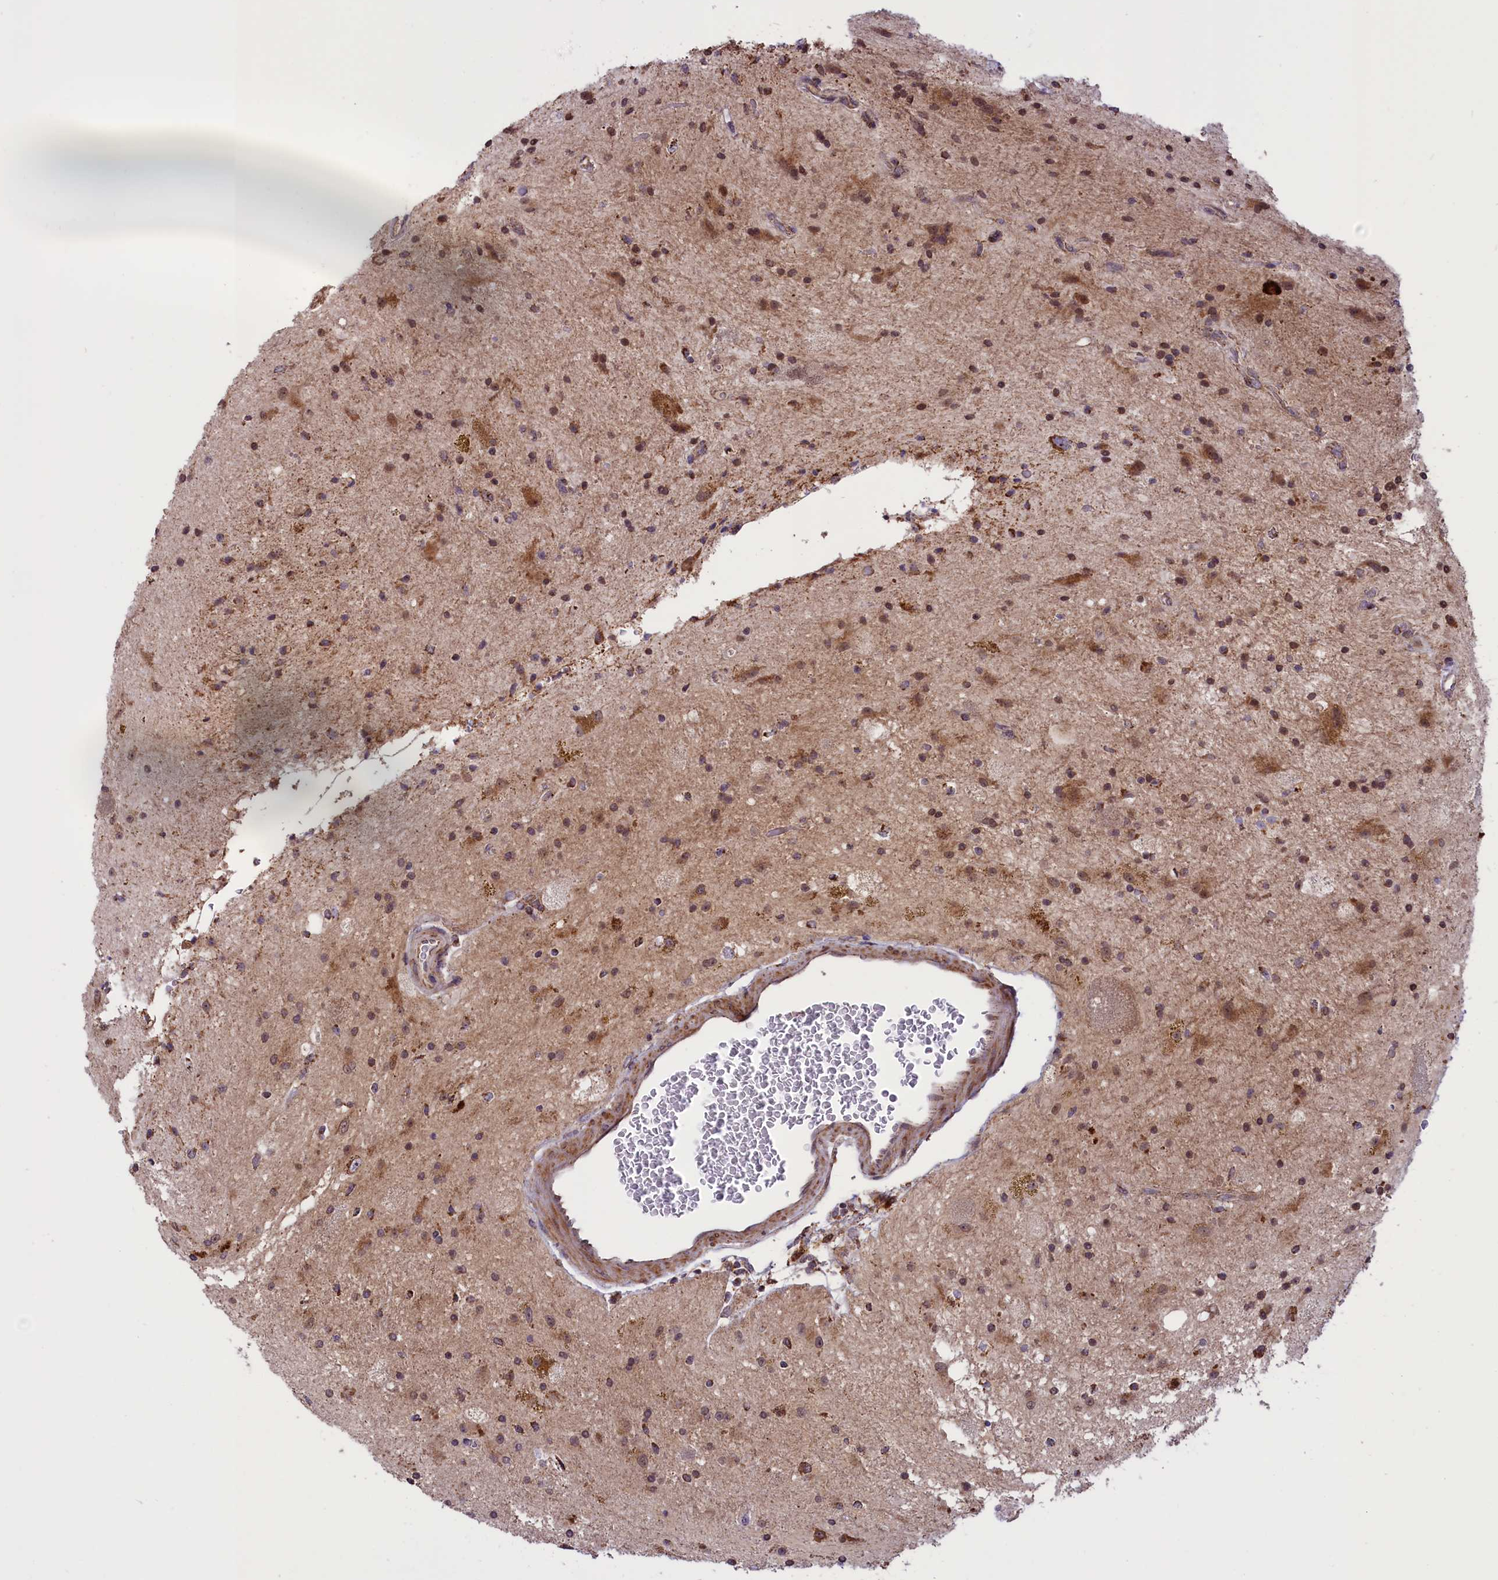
{"staining": {"intensity": "moderate", "quantity": ">75%", "location": "cytoplasmic/membranous"}, "tissue": "glioma", "cell_type": "Tumor cells", "image_type": "cancer", "snomed": [{"axis": "morphology", "description": "Glioma, malignant, High grade"}, {"axis": "topography", "description": "Brain"}], "caption": "An image of glioma stained for a protein exhibits moderate cytoplasmic/membranous brown staining in tumor cells.", "gene": "GLRX5", "patient": {"sex": "male", "age": 34}}